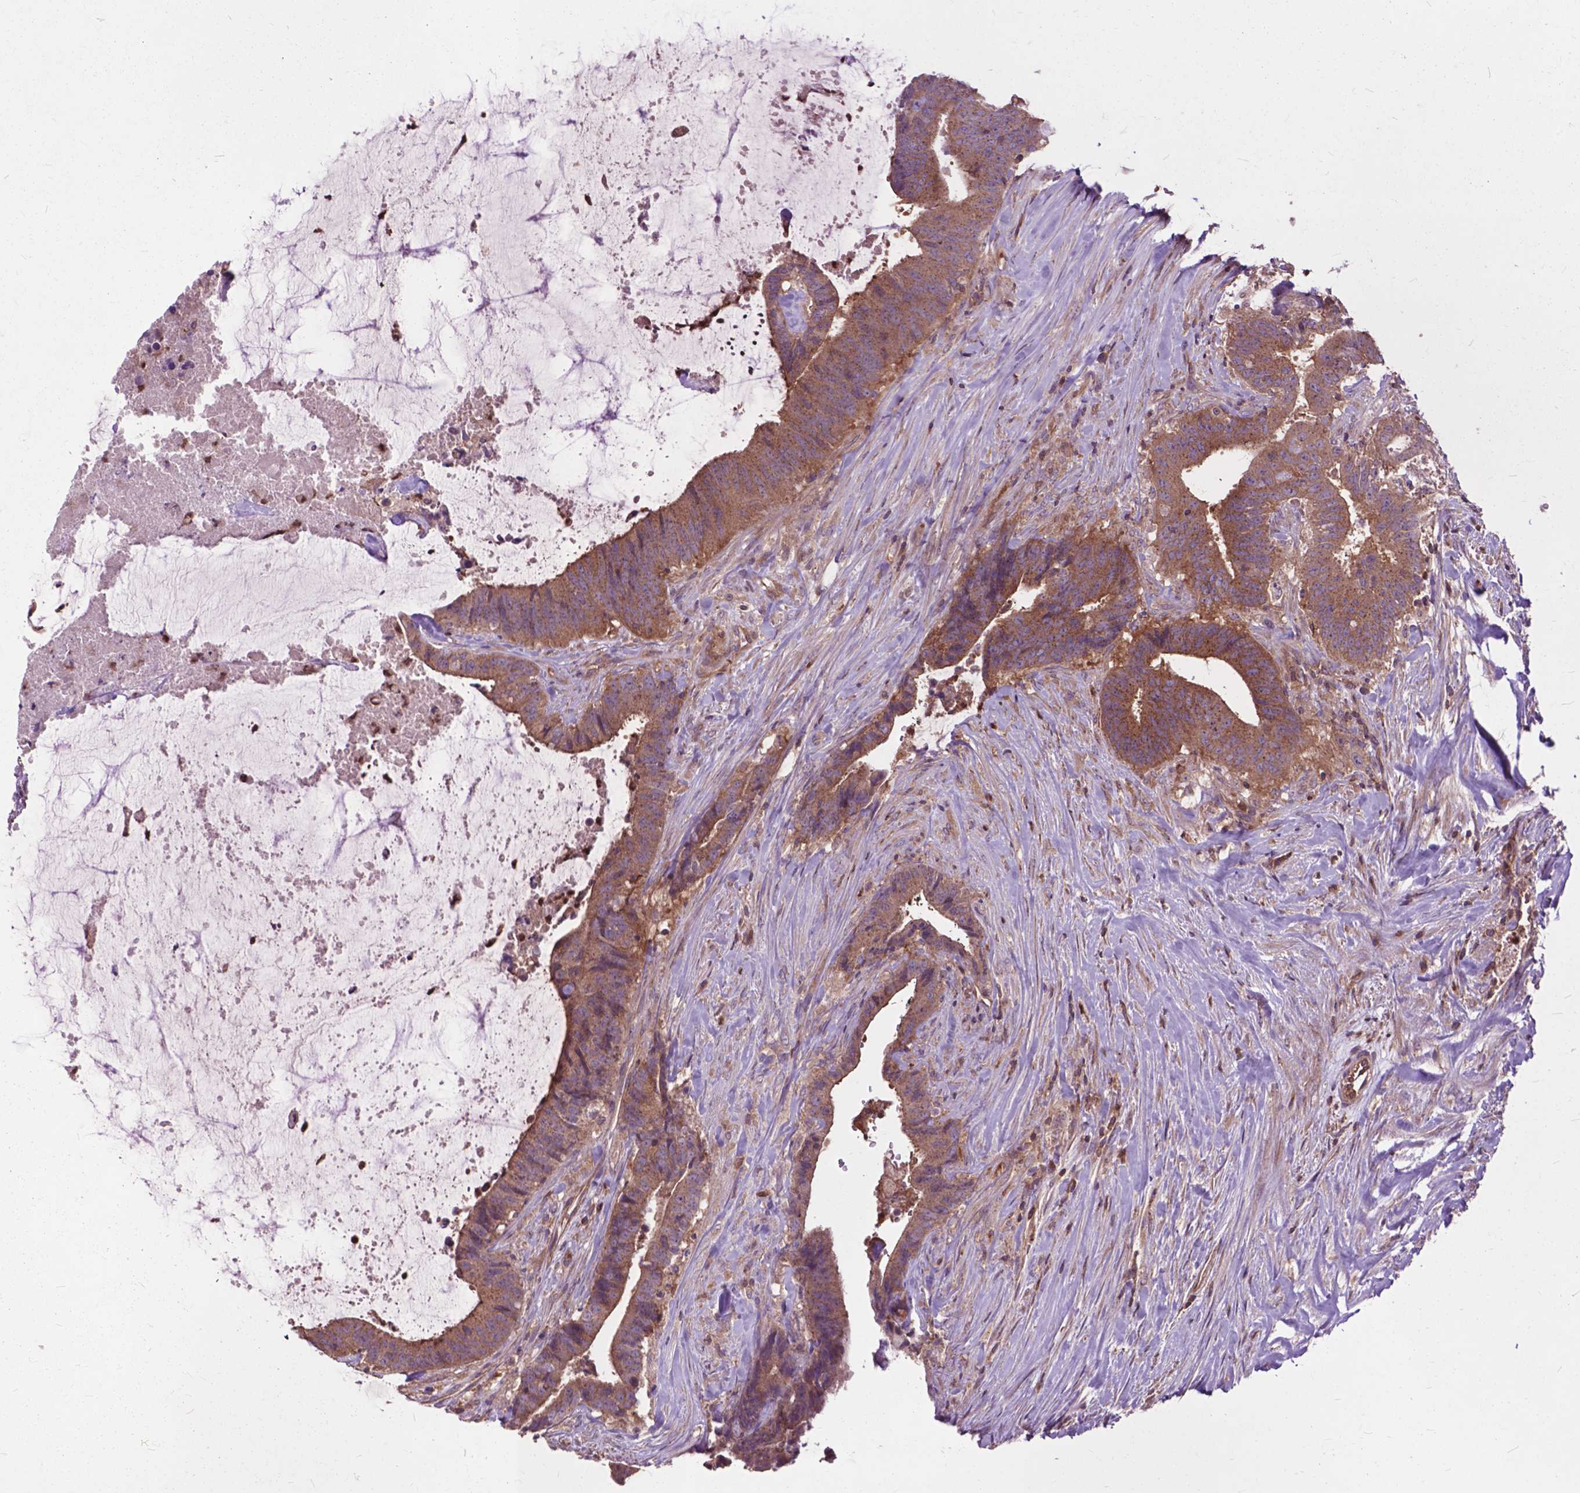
{"staining": {"intensity": "moderate", "quantity": ">75%", "location": "cytoplasmic/membranous"}, "tissue": "colorectal cancer", "cell_type": "Tumor cells", "image_type": "cancer", "snomed": [{"axis": "morphology", "description": "Adenocarcinoma, NOS"}, {"axis": "topography", "description": "Colon"}], "caption": "A histopathology image of colorectal cancer (adenocarcinoma) stained for a protein shows moderate cytoplasmic/membranous brown staining in tumor cells.", "gene": "ARAF", "patient": {"sex": "female", "age": 43}}